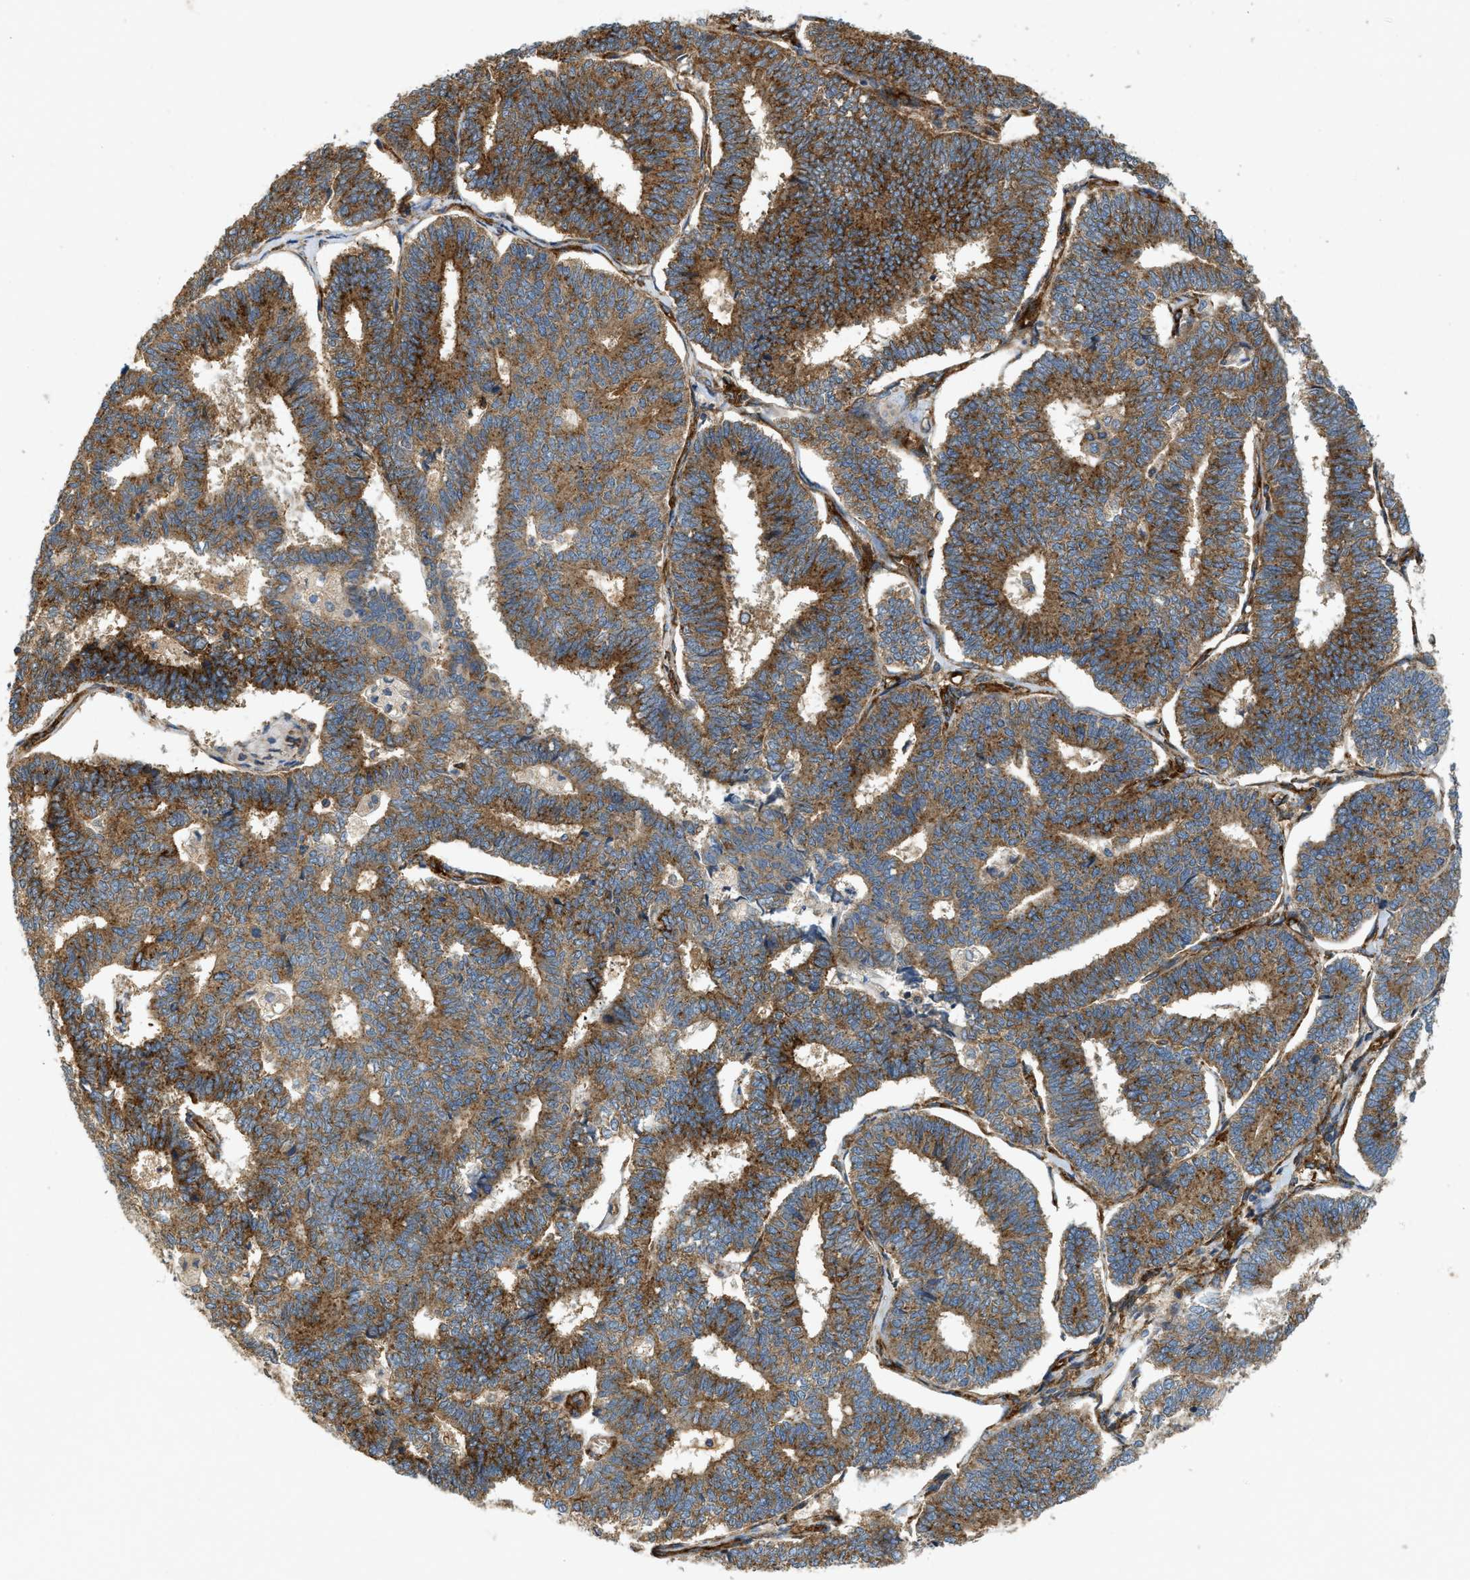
{"staining": {"intensity": "moderate", "quantity": ">75%", "location": "cytoplasmic/membranous"}, "tissue": "endometrial cancer", "cell_type": "Tumor cells", "image_type": "cancer", "snomed": [{"axis": "morphology", "description": "Adenocarcinoma, NOS"}, {"axis": "topography", "description": "Endometrium"}], "caption": "Moderate cytoplasmic/membranous positivity is seen in about >75% of tumor cells in adenocarcinoma (endometrial).", "gene": "HIP1", "patient": {"sex": "female", "age": 70}}